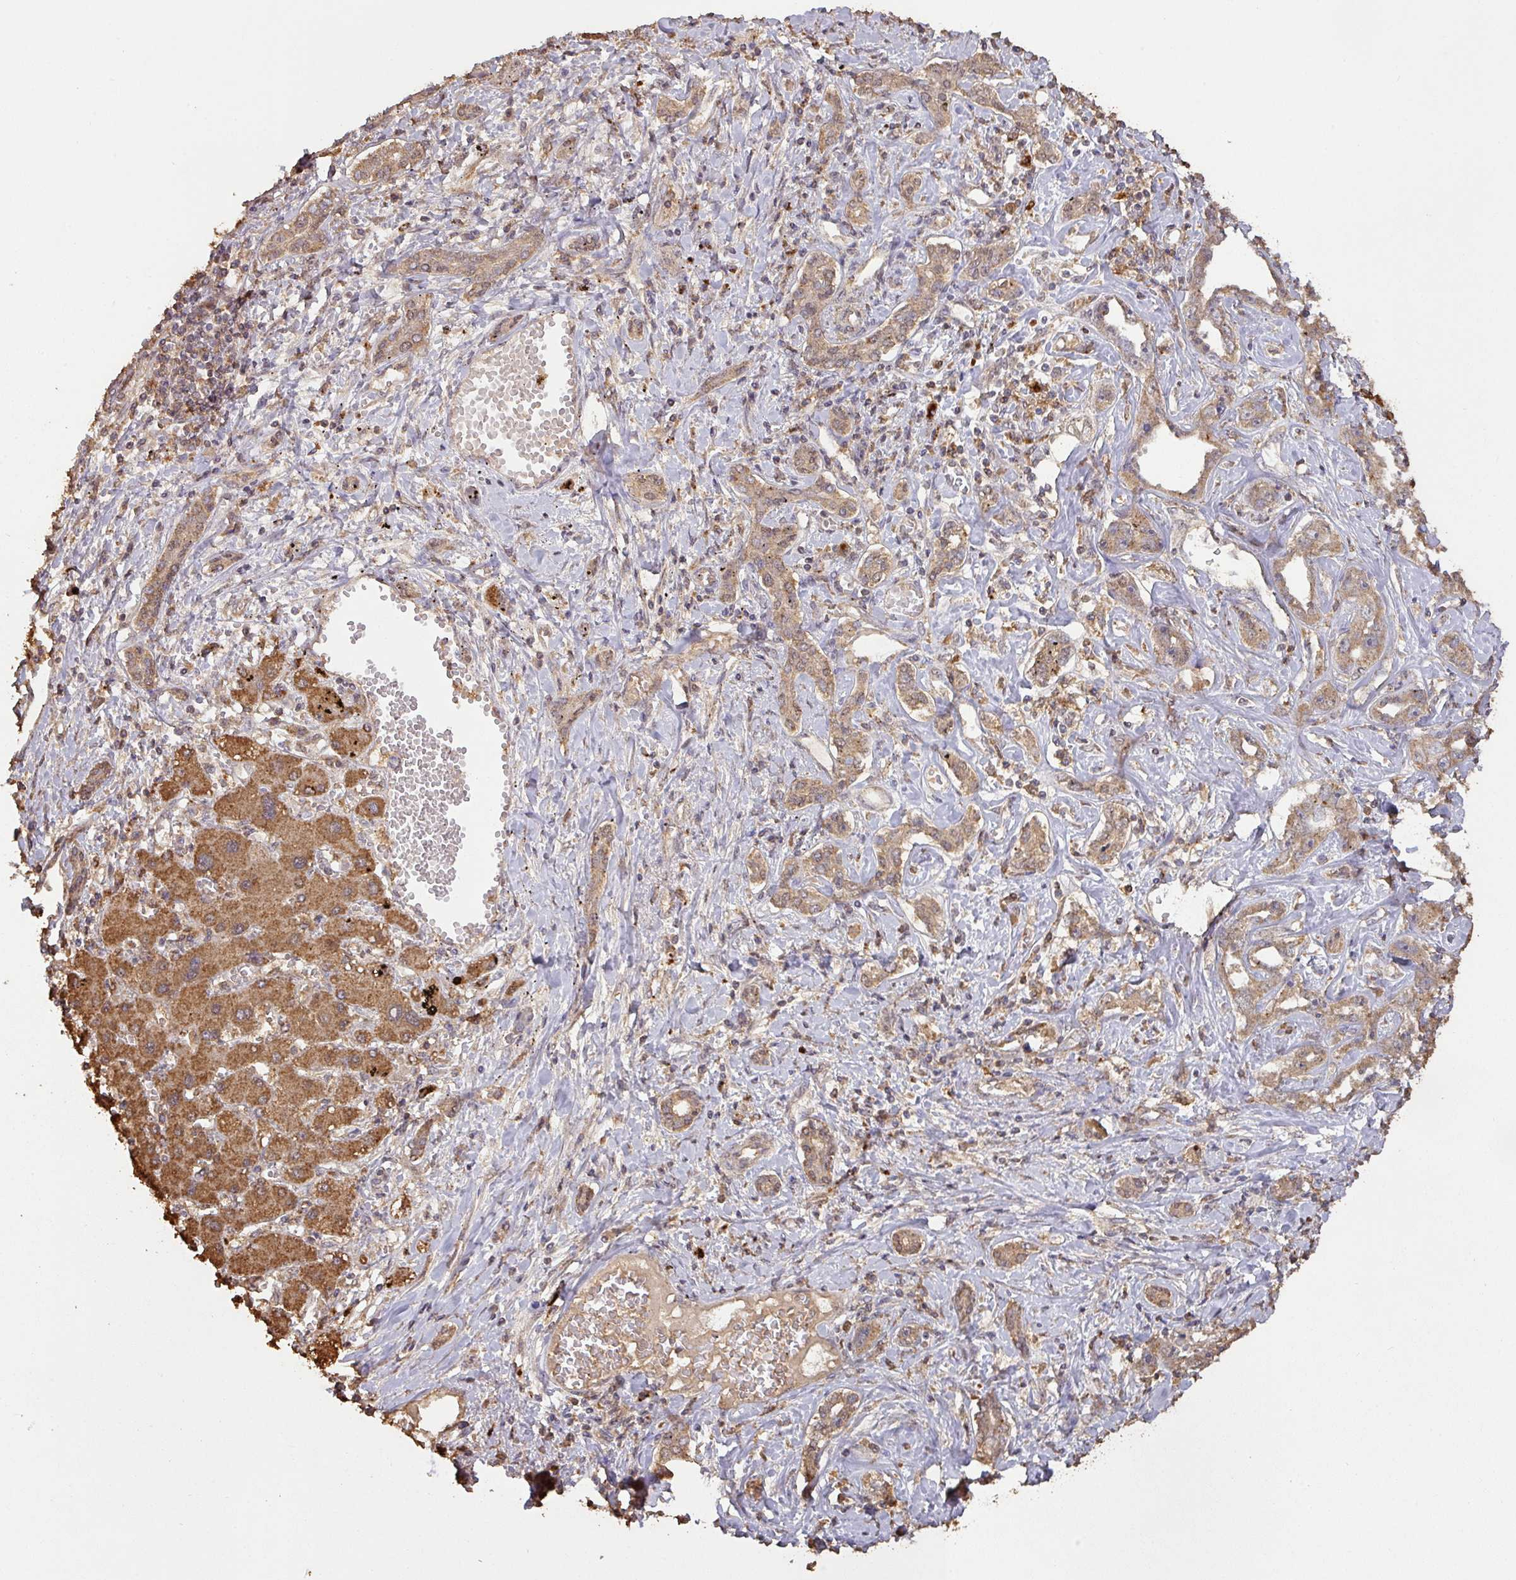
{"staining": {"intensity": "weak", "quantity": ">75%", "location": "cytoplasmic/membranous"}, "tissue": "liver cancer", "cell_type": "Tumor cells", "image_type": "cancer", "snomed": [{"axis": "morphology", "description": "Cholangiocarcinoma"}, {"axis": "topography", "description": "Liver"}], "caption": "Immunohistochemical staining of human liver cholangiocarcinoma reveals low levels of weak cytoplasmic/membranous expression in approximately >75% of tumor cells.", "gene": "ATAT1", "patient": {"sex": "male", "age": 59}}